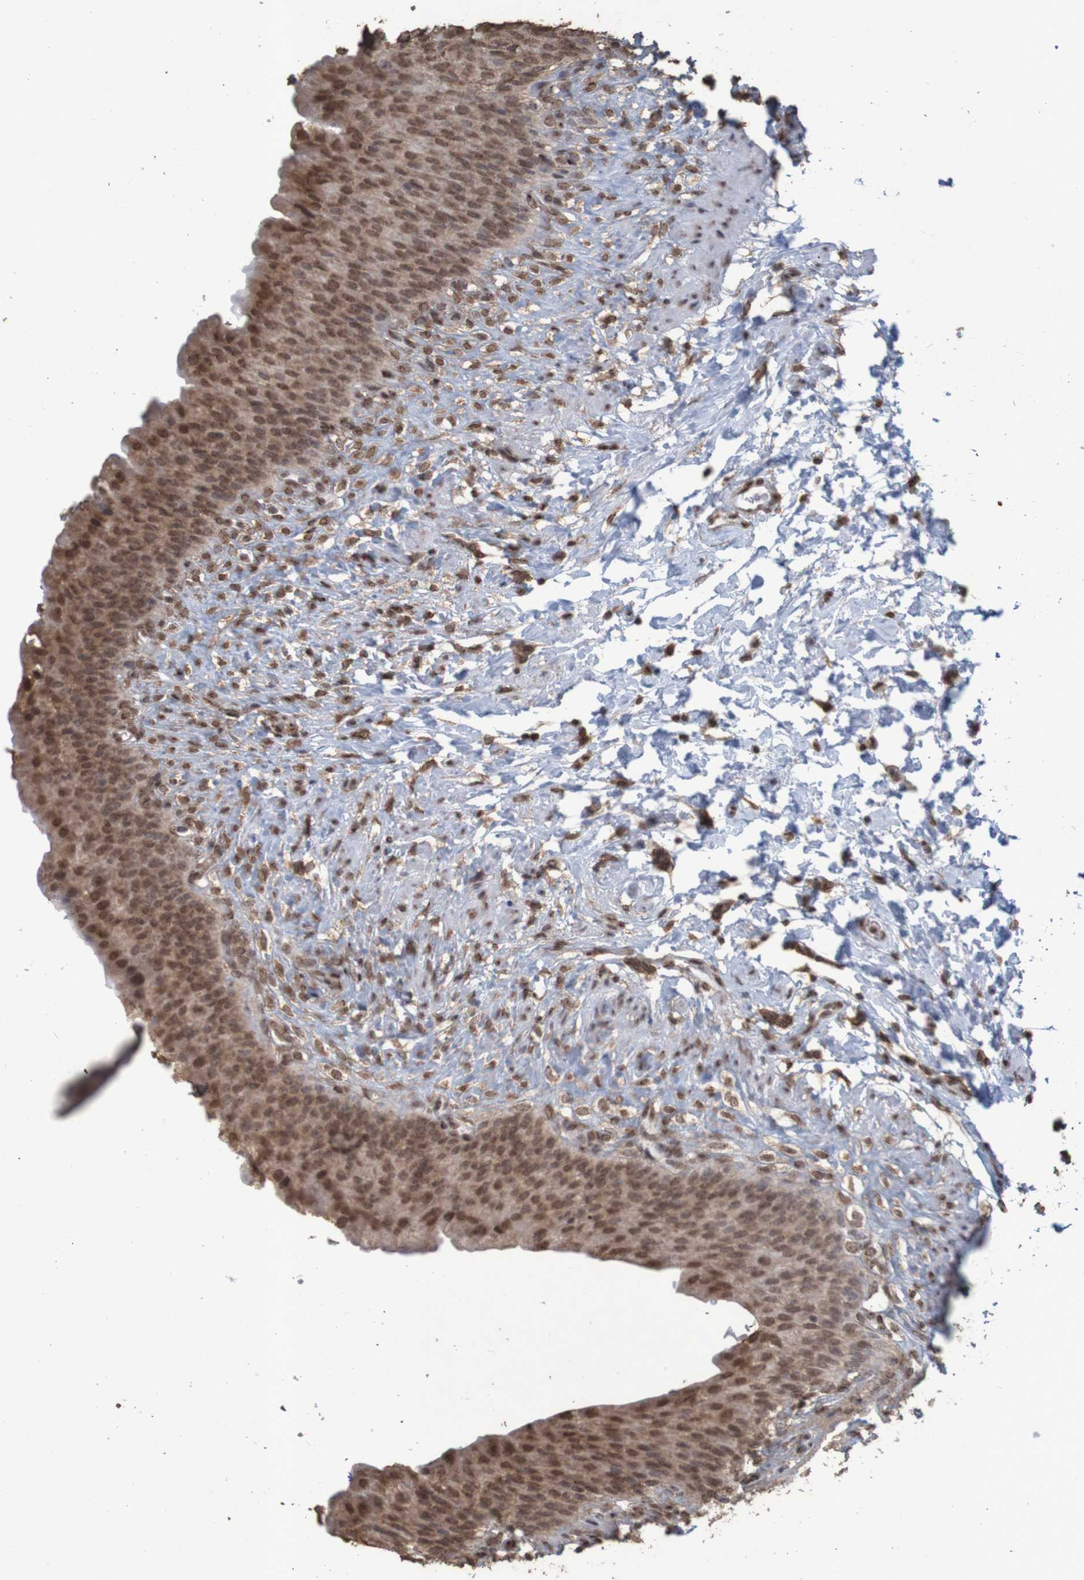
{"staining": {"intensity": "moderate", "quantity": ">75%", "location": "cytoplasmic/membranous,nuclear"}, "tissue": "urinary bladder", "cell_type": "Urothelial cells", "image_type": "normal", "snomed": [{"axis": "morphology", "description": "Normal tissue, NOS"}, {"axis": "topography", "description": "Urinary bladder"}], "caption": "Approximately >75% of urothelial cells in benign human urinary bladder display moderate cytoplasmic/membranous,nuclear protein expression as visualized by brown immunohistochemical staining.", "gene": "GFI1", "patient": {"sex": "female", "age": 79}}